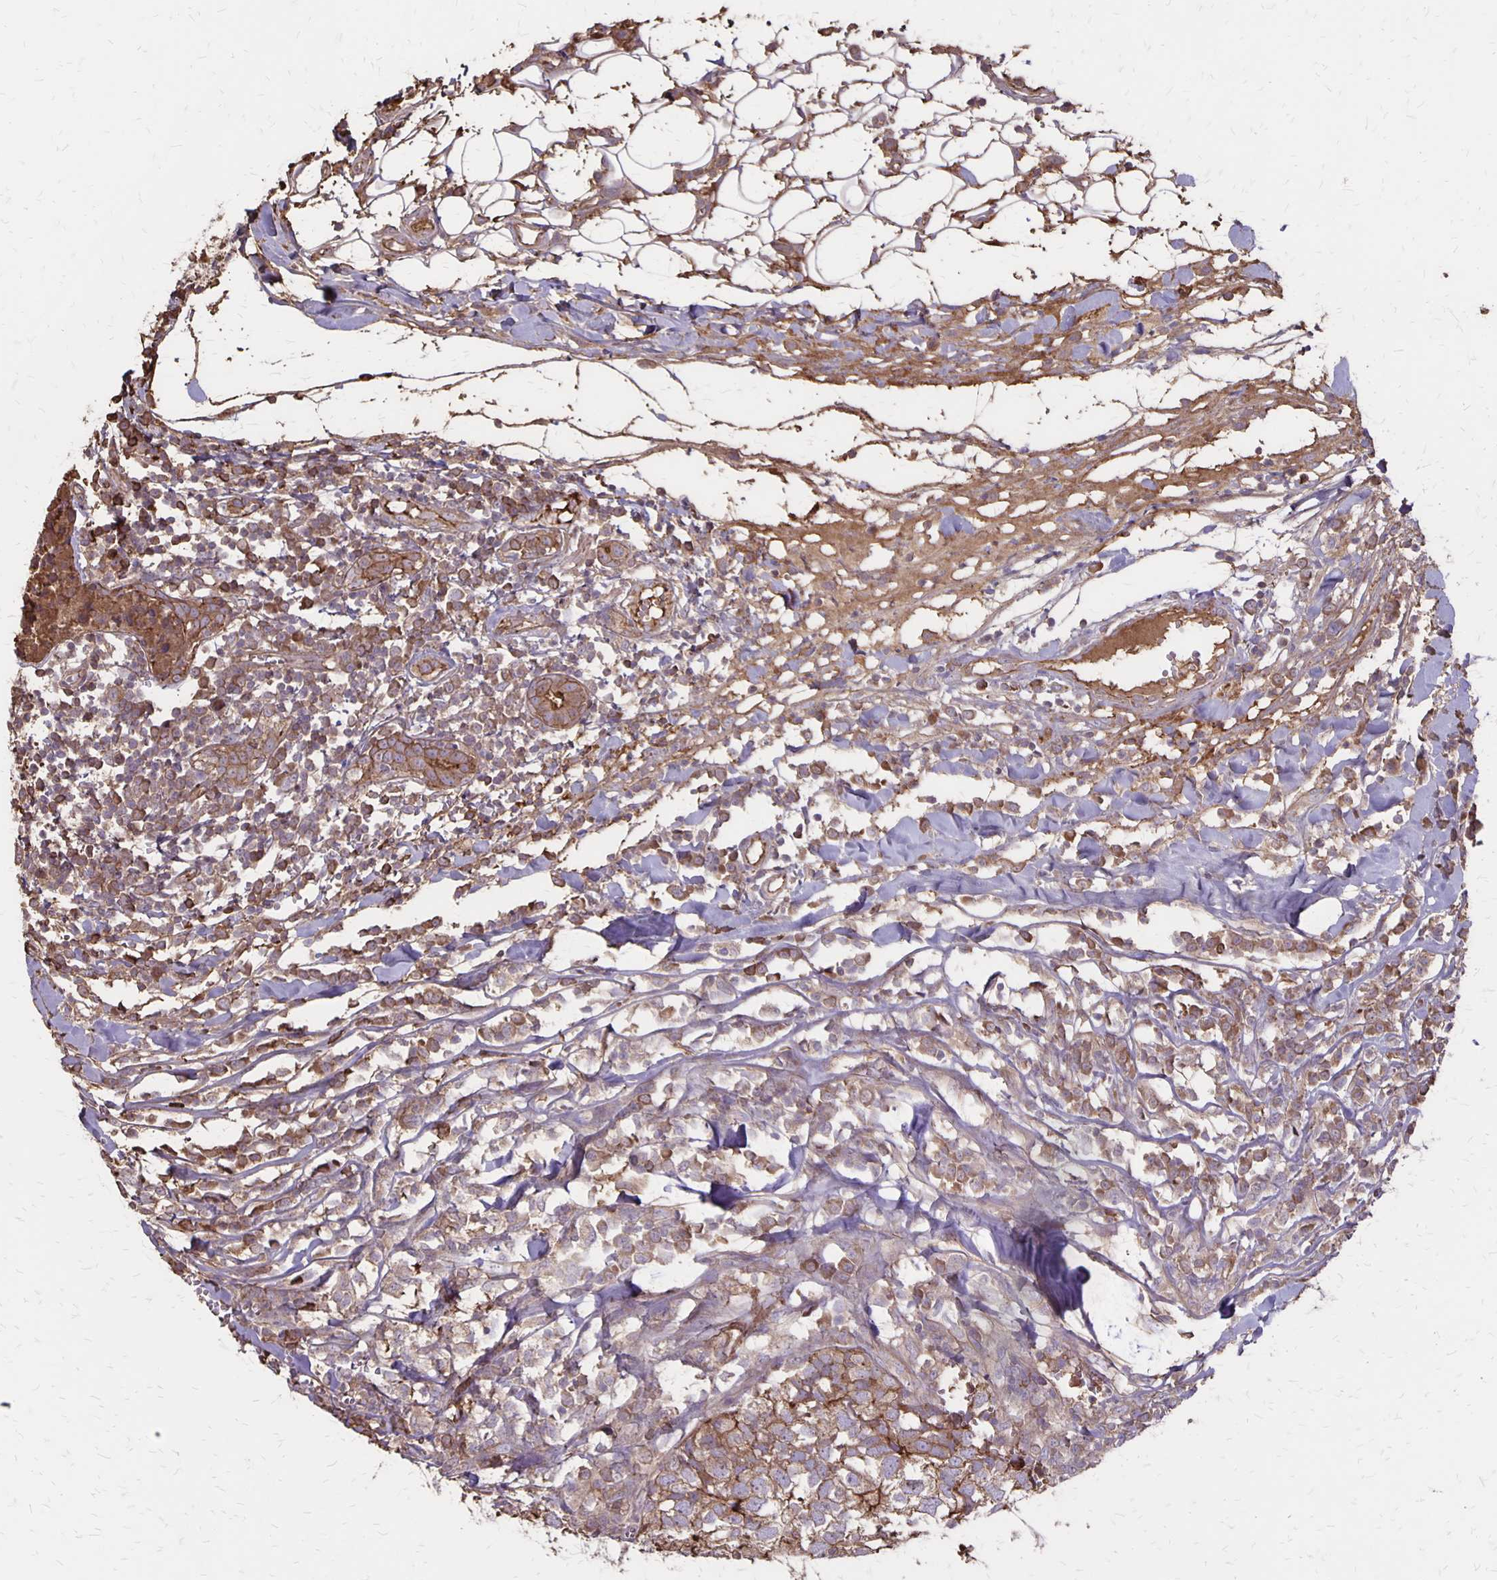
{"staining": {"intensity": "weak", "quantity": ">75%", "location": "cytoplasmic/membranous"}, "tissue": "breast cancer", "cell_type": "Tumor cells", "image_type": "cancer", "snomed": [{"axis": "morphology", "description": "Duct carcinoma"}, {"axis": "topography", "description": "Breast"}], "caption": "This histopathology image displays breast cancer stained with immunohistochemistry (IHC) to label a protein in brown. The cytoplasmic/membranous of tumor cells show weak positivity for the protein. Nuclei are counter-stained blue.", "gene": "PROM2", "patient": {"sex": "female", "age": 30}}